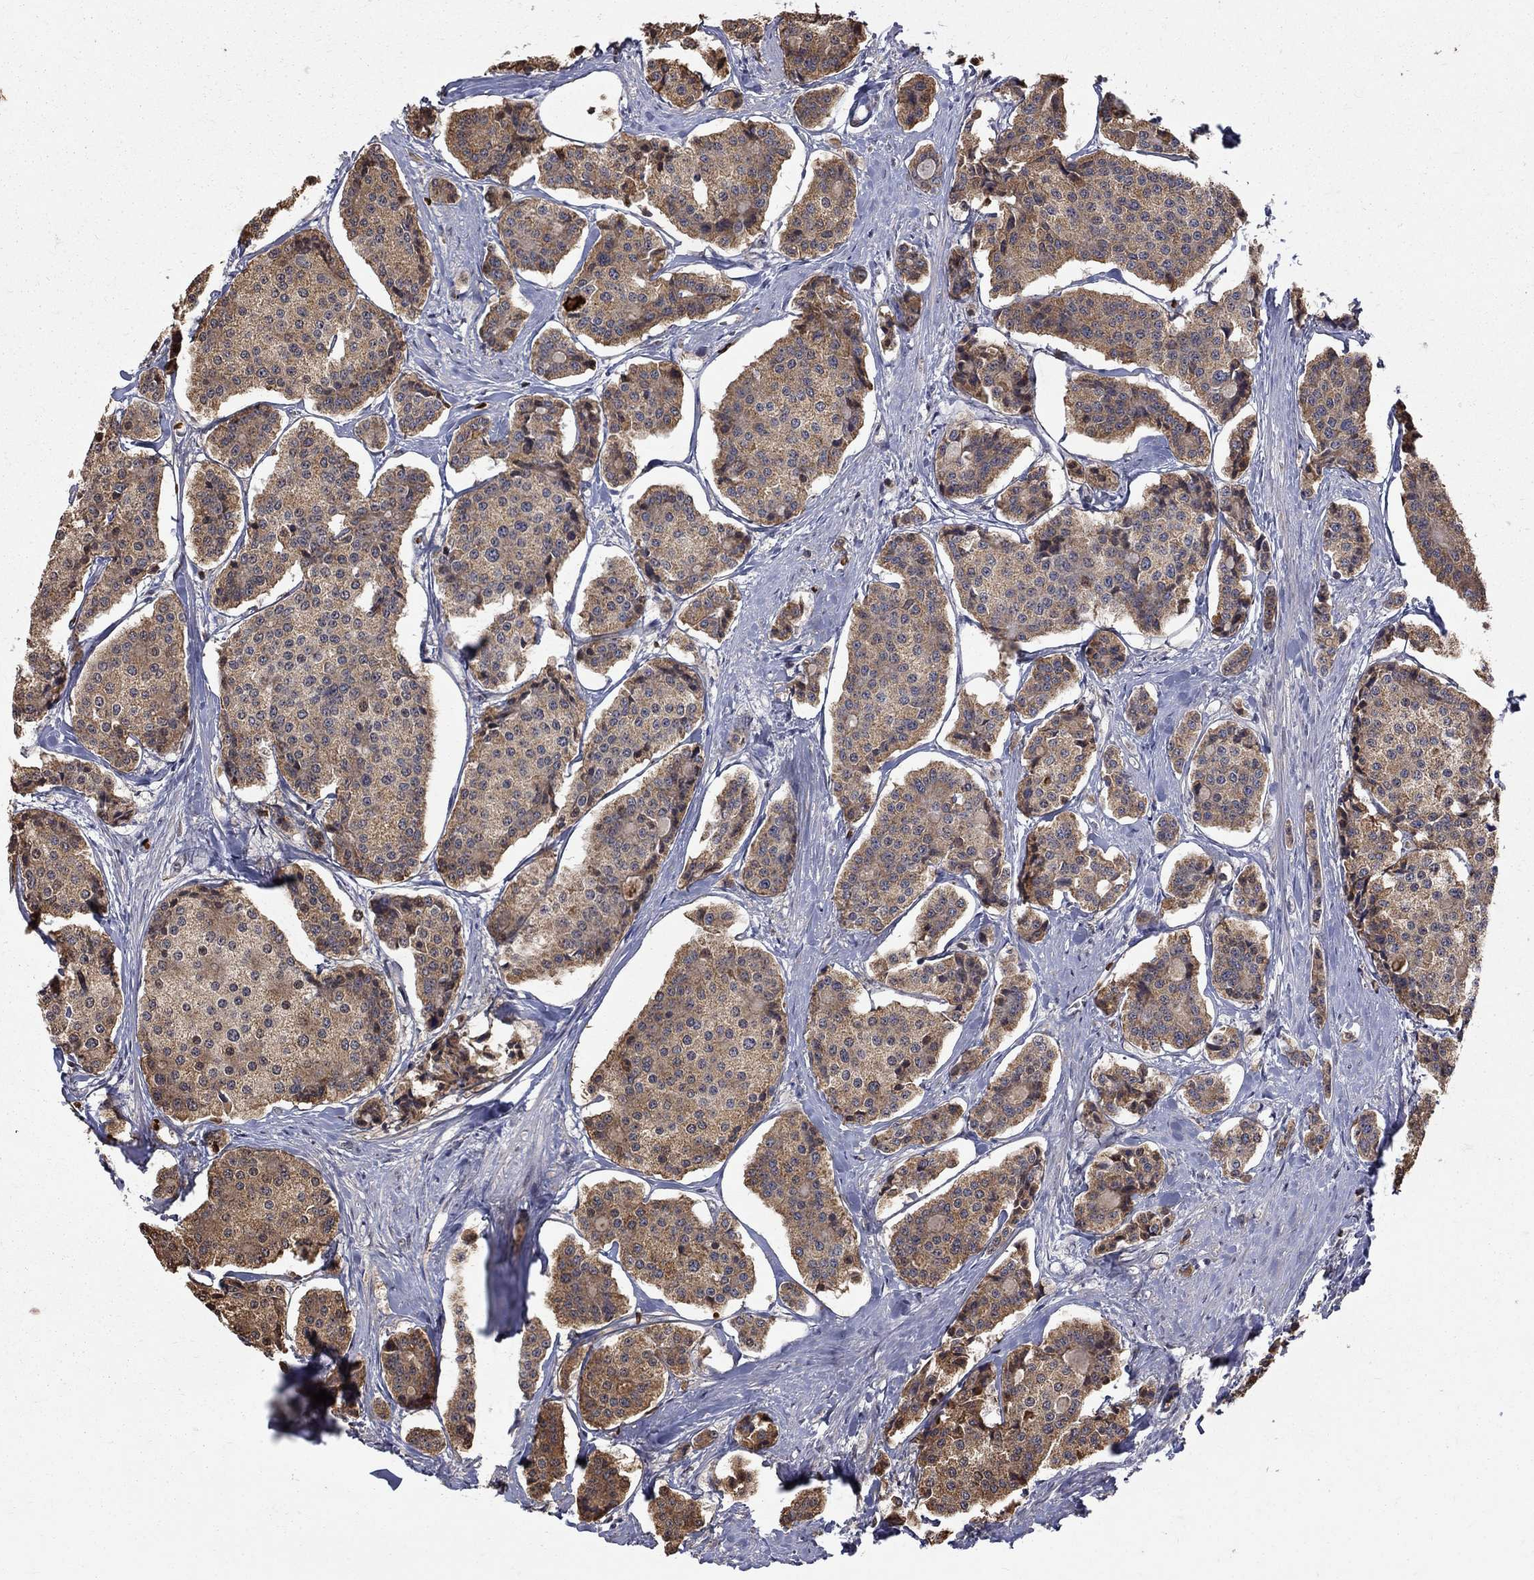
{"staining": {"intensity": "moderate", "quantity": ">75%", "location": "cytoplasmic/membranous"}, "tissue": "carcinoid", "cell_type": "Tumor cells", "image_type": "cancer", "snomed": [{"axis": "morphology", "description": "Carcinoid, malignant, NOS"}, {"axis": "topography", "description": "Small intestine"}], "caption": "Immunohistochemical staining of carcinoid reveals medium levels of moderate cytoplasmic/membranous expression in about >75% of tumor cells.", "gene": "SH2B1", "patient": {"sex": "female", "age": 65}}